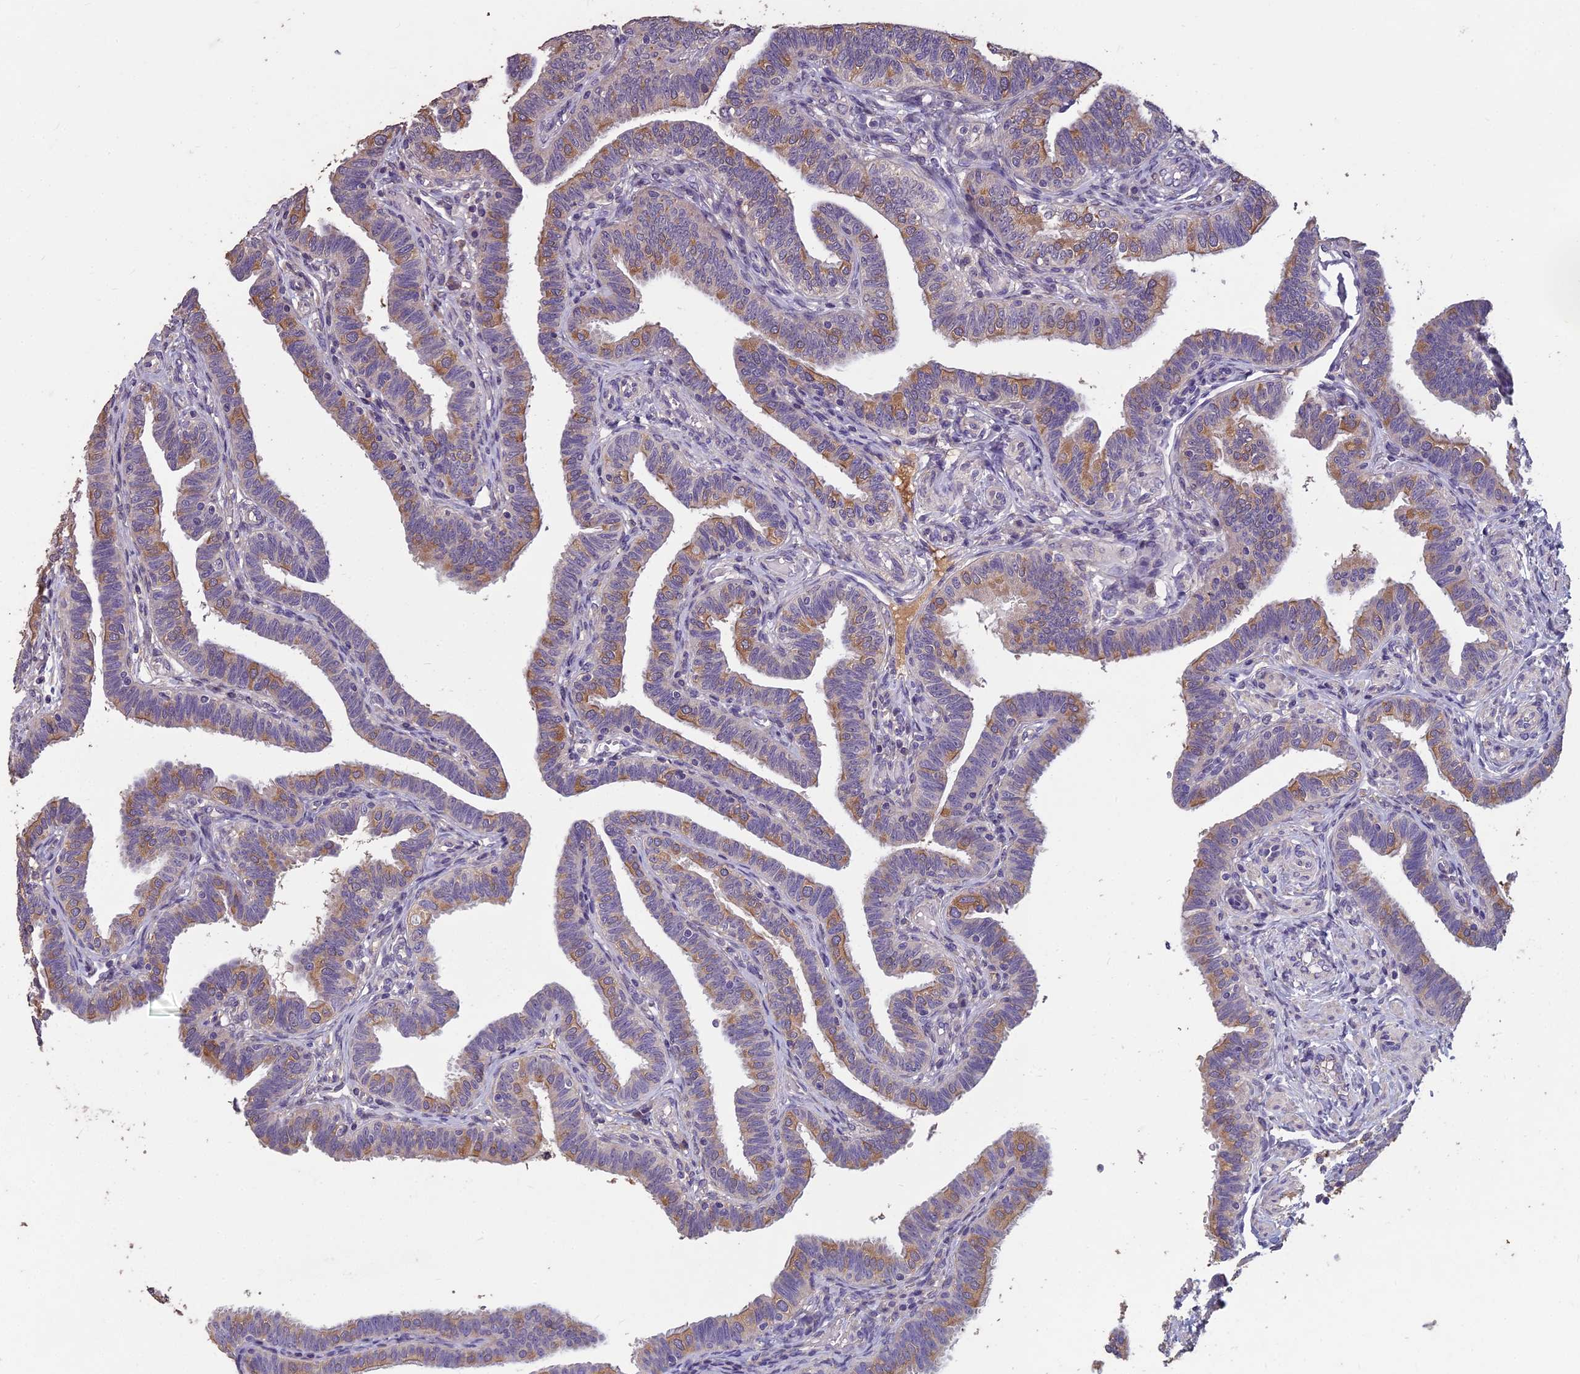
{"staining": {"intensity": "strong", "quantity": "25%-75%", "location": "cytoplasmic/membranous"}, "tissue": "fallopian tube", "cell_type": "Glandular cells", "image_type": "normal", "snomed": [{"axis": "morphology", "description": "Normal tissue, NOS"}, {"axis": "topography", "description": "Fallopian tube"}], "caption": "This is a photomicrograph of immunohistochemistry staining of benign fallopian tube, which shows strong positivity in the cytoplasmic/membranous of glandular cells.", "gene": "CEACAM16", "patient": {"sex": "female", "age": 39}}